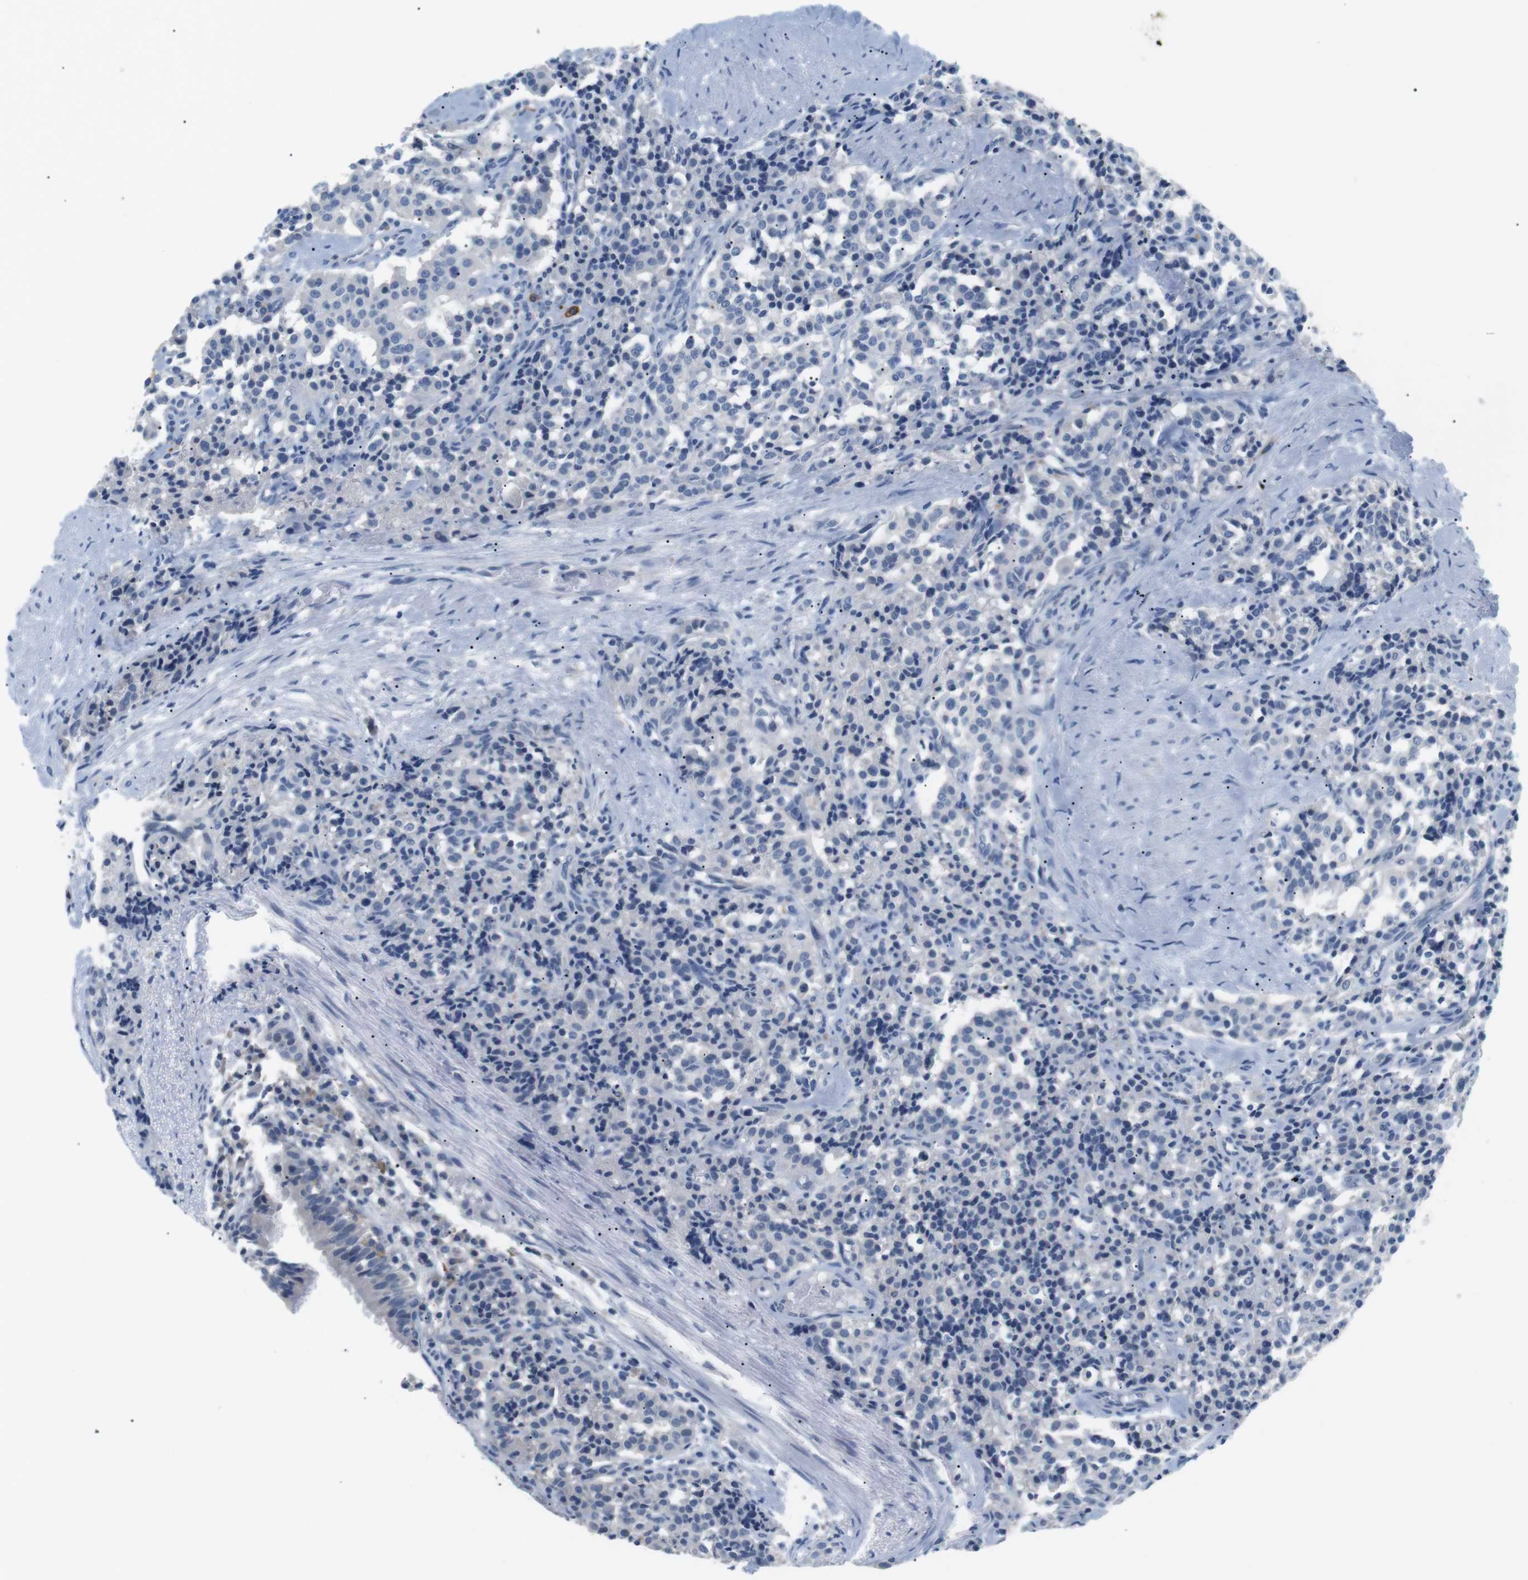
{"staining": {"intensity": "negative", "quantity": "none", "location": "none"}, "tissue": "carcinoid", "cell_type": "Tumor cells", "image_type": "cancer", "snomed": [{"axis": "morphology", "description": "Carcinoid, malignant, NOS"}, {"axis": "topography", "description": "Lung"}], "caption": "High power microscopy histopathology image of an immunohistochemistry micrograph of malignant carcinoid, revealing no significant staining in tumor cells.", "gene": "FCGRT", "patient": {"sex": "male", "age": 30}}